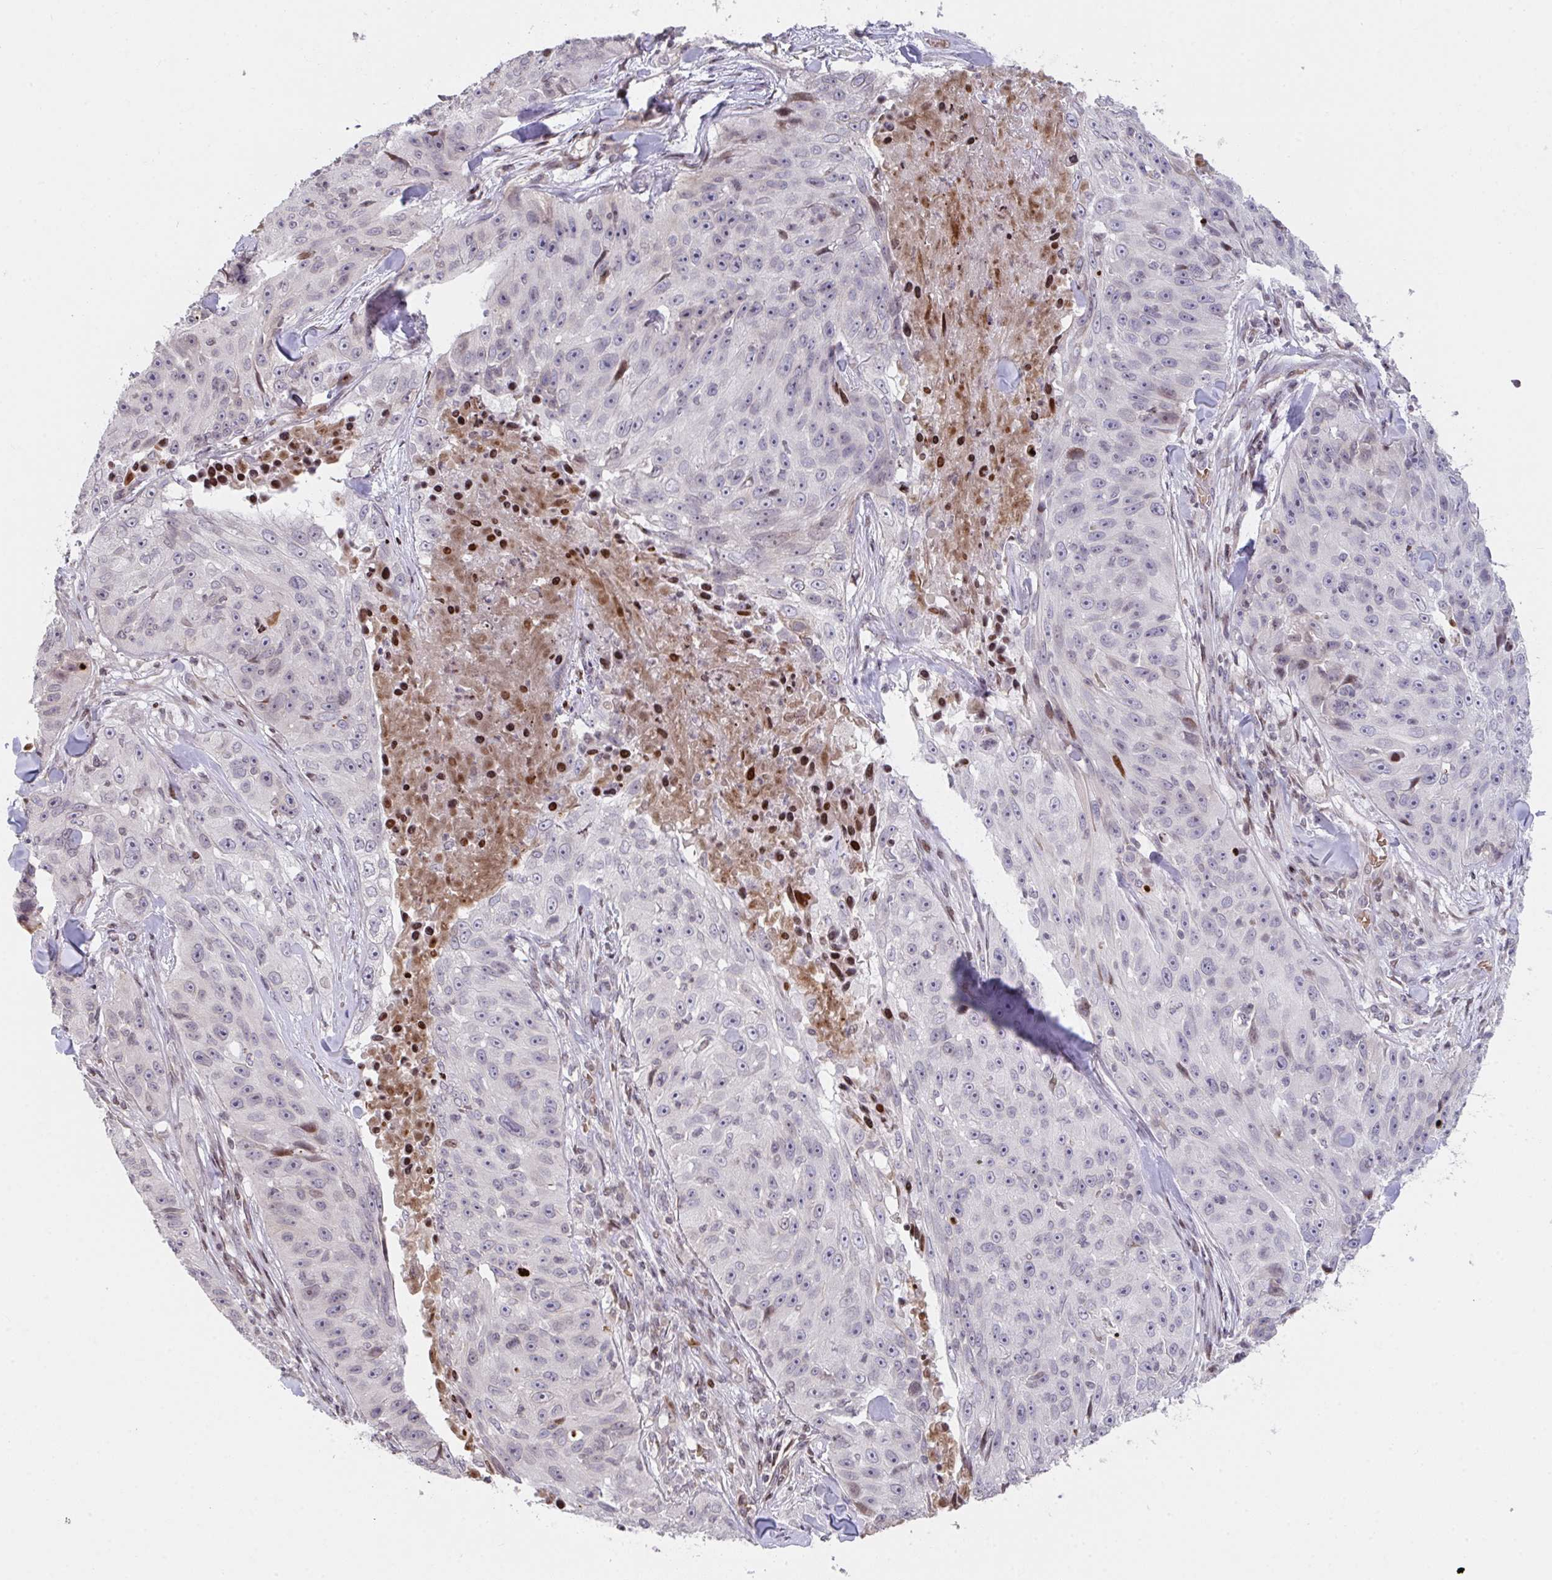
{"staining": {"intensity": "negative", "quantity": "none", "location": "none"}, "tissue": "skin cancer", "cell_type": "Tumor cells", "image_type": "cancer", "snomed": [{"axis": "morphology", "description": "Squamous cell carcinoma, NOS"}, {"axis": "topography", "description": "Skin"}], "caption": "Tumor cells show no significant protein expression in squamous cell carcinoma (skin).", "gene": "PCDHB8", "patient": {"sex": "female", "age": 87}}